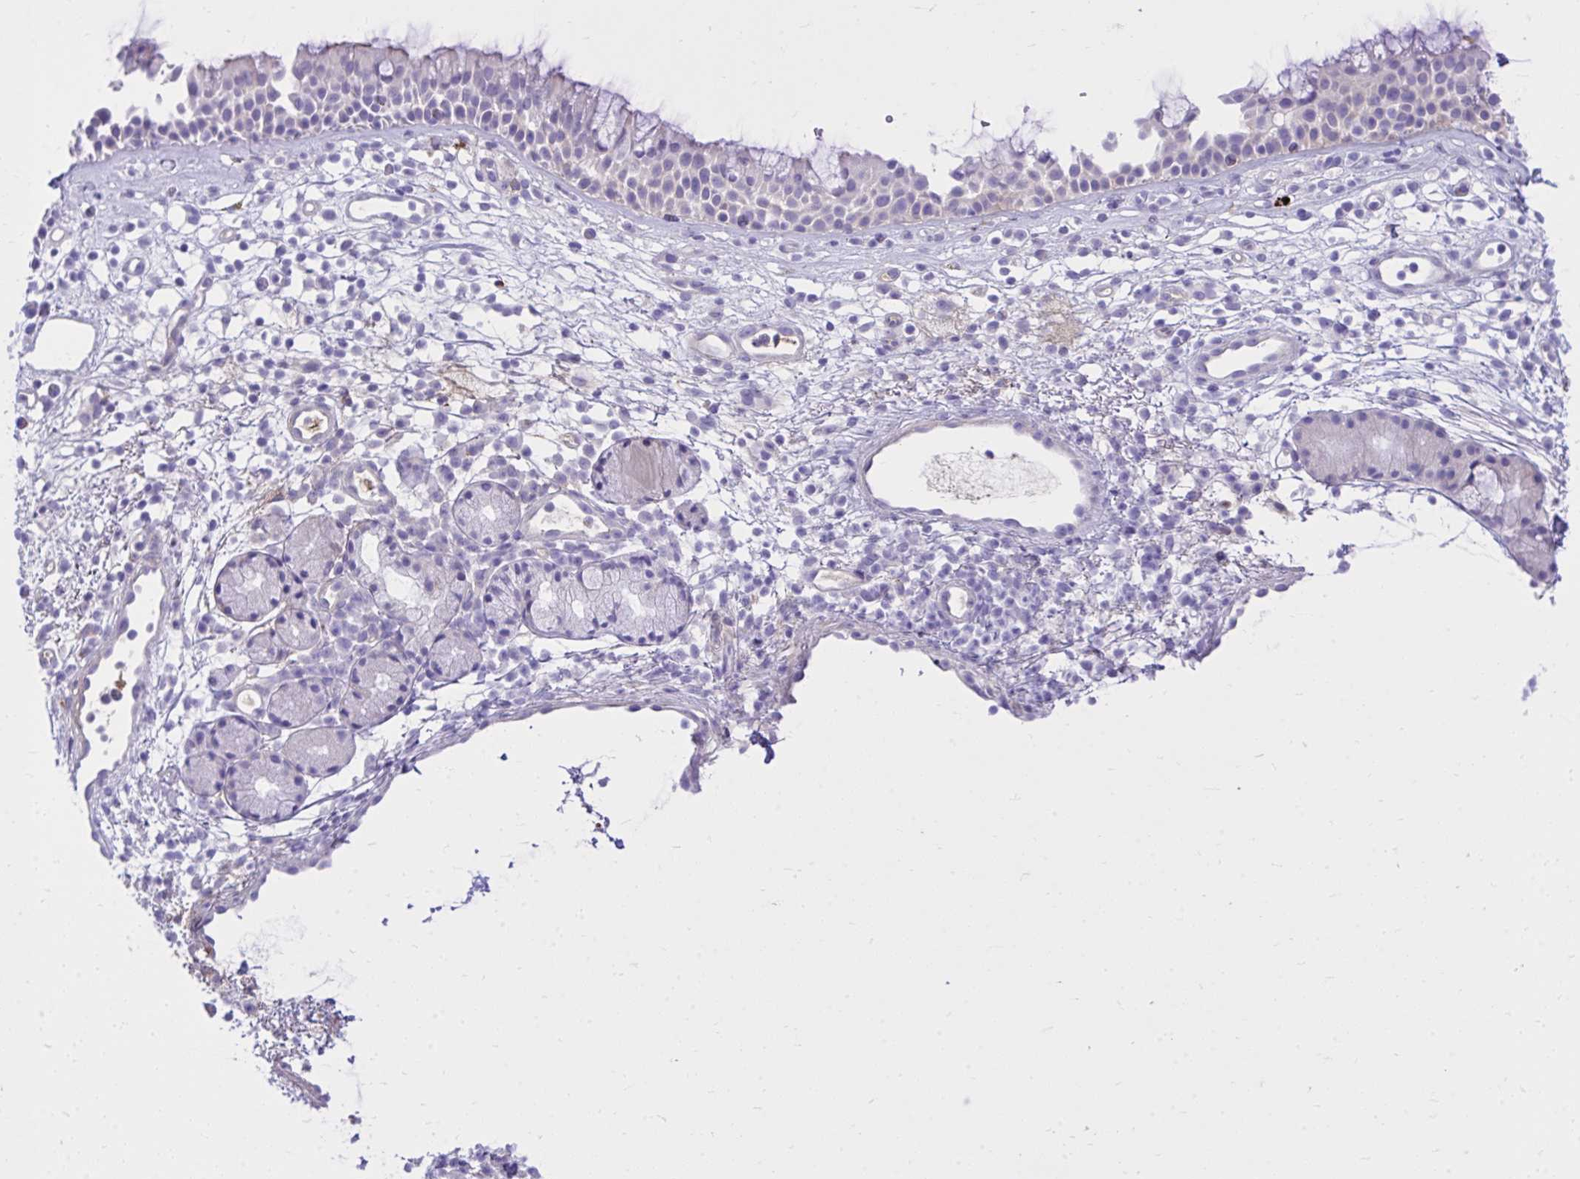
{"staining": {"intensity": "negative", "quantity": "none", "location": "none"}, "tissue": "nasopharynx", "cell_type": "Respiratory epithelial cells", "image_type": "normal", "snomed": [{"axis": "morphology", "description": "Normal tissue, NOS"}, {"axis": "topography", "description": "Nasopharynx"}], "caption": "Nasopharynx was stained to show a protein in brown. There is no significant positivity in respiratory epithelial cells. (DAB (3,3'-diaminobenzidine) immunohistochemistry (IHC) with hematoxylin counter stain).", "gene": "HRG", "patient": {"sex": "female", "age": 70}}